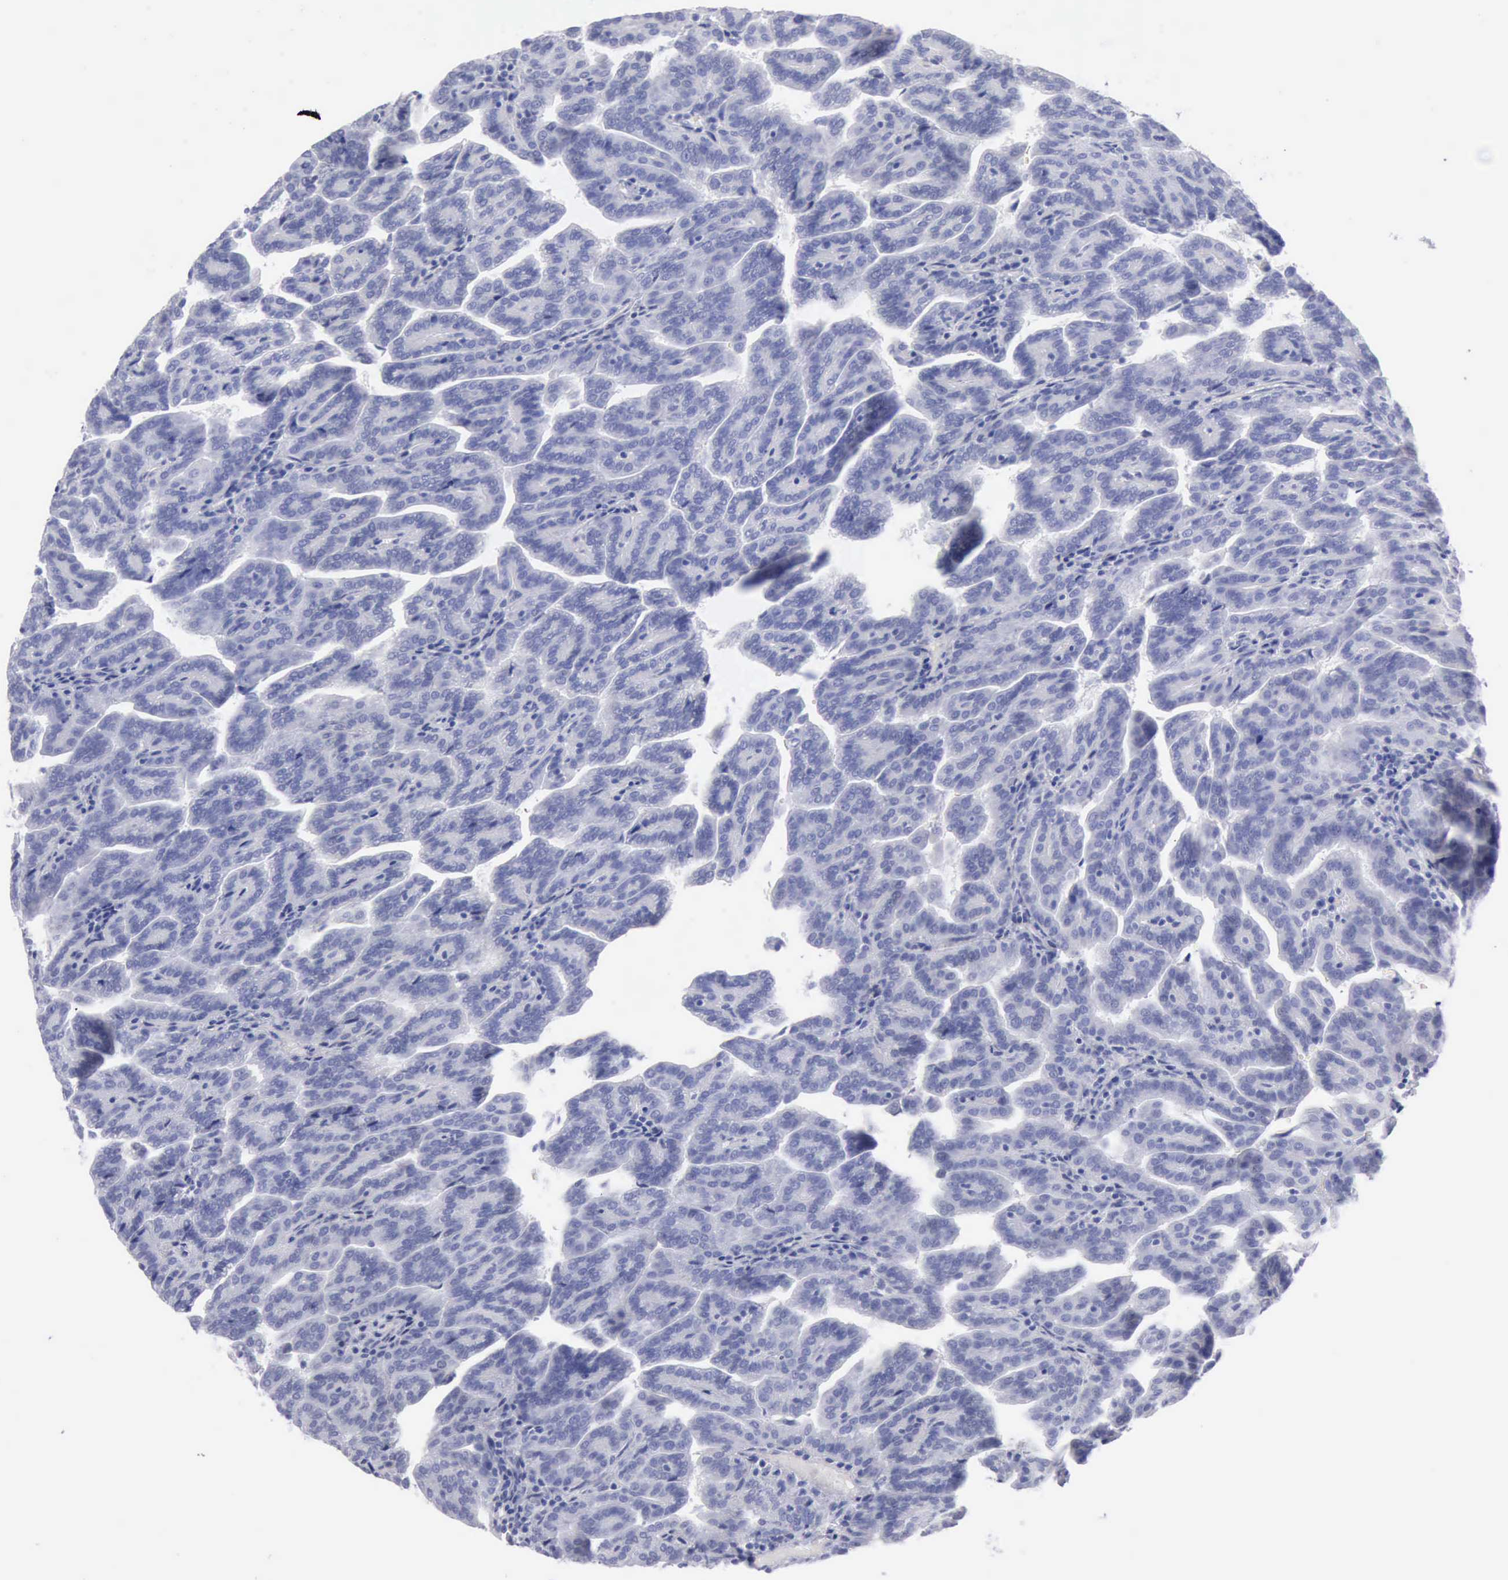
{"staining": {"intensity": "negative", "quantity": "none", "location": "none"}, "tissue": "renal cancer", "cell_type": "Tumor cells", "image_type": "cancer", "snomed": [{"axis": "morphology", "description": "Adenocarcinoma, NOS"}, {"axis": "topography", "description": "Kidney"}], "caption": "There is no significant staining in tumor cells of adenocarcinoma (renal).", "gene": "ANGEL1", "patient": {"sex": "male", "age": 61}}